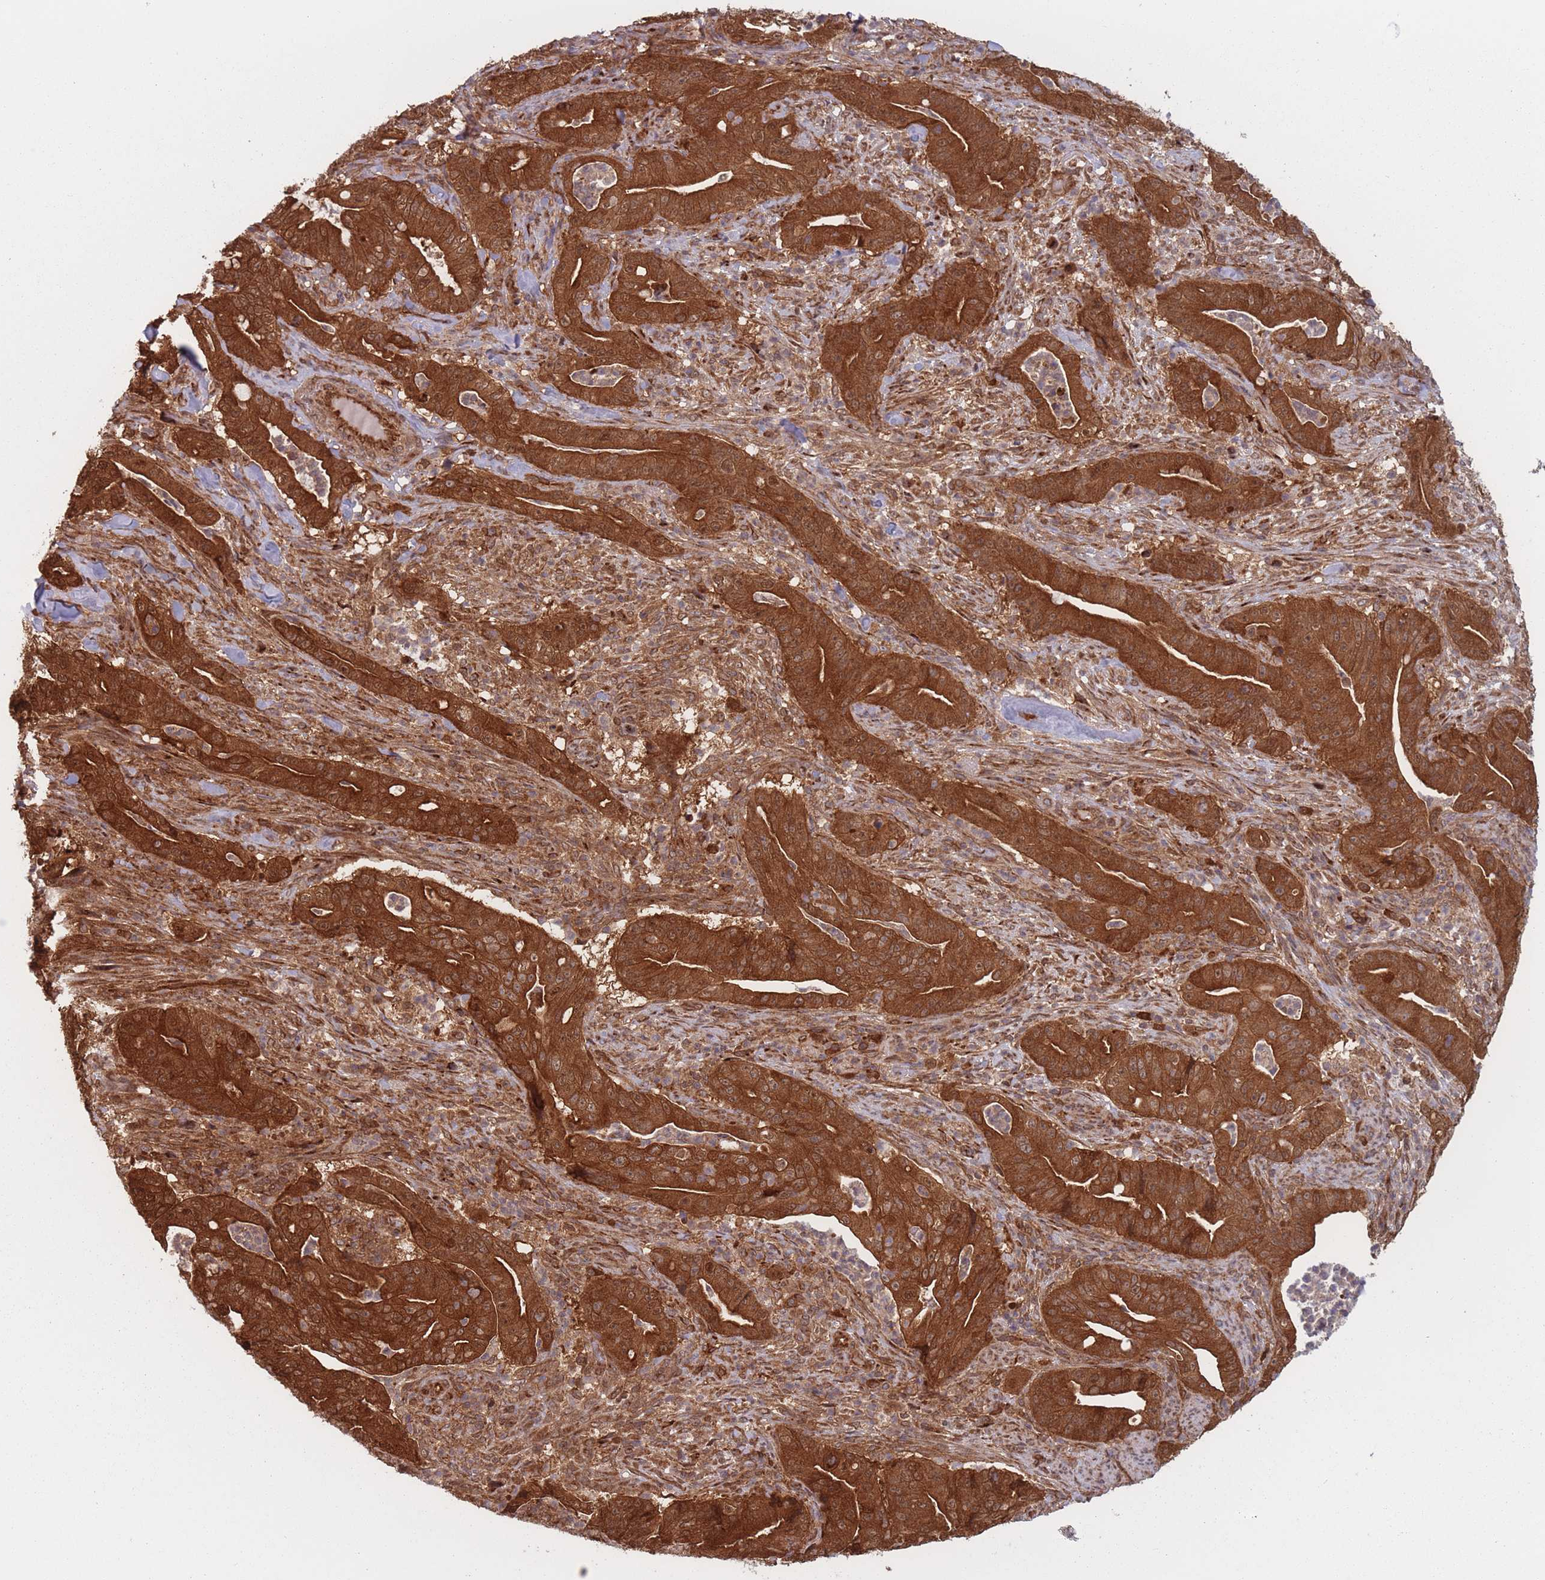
{"staining": {"intensity": "strong", "quantity": ">75%", "location": "cytoplasmic/membranous,nuclear"}, "tissue": "pancreatic cancer", "cell_type": "Tumor cells", "image_type": "cancer", "snomed": [{"axis": "morphology", "description": "Adenocarcinoma, NOS"}, {"axis": "topography", "description": "Pancreas"}], "caption": "An immunohistochemistry (IHC) histopathology image of tumor tissue is shown. Protein staining in brown labels strong cytoplasmic/membranous and nuclear positivity in adenocarcinoma (pancreatic) within tumor cells. The staining was performed using DAB (3,3'-diaminobenzidine), with brown indicating positive protein expression. Nuclei are stained blue with hematoxylin.", "gene": "PODXL2", "patient": {"sex": "male", "age": 71}}